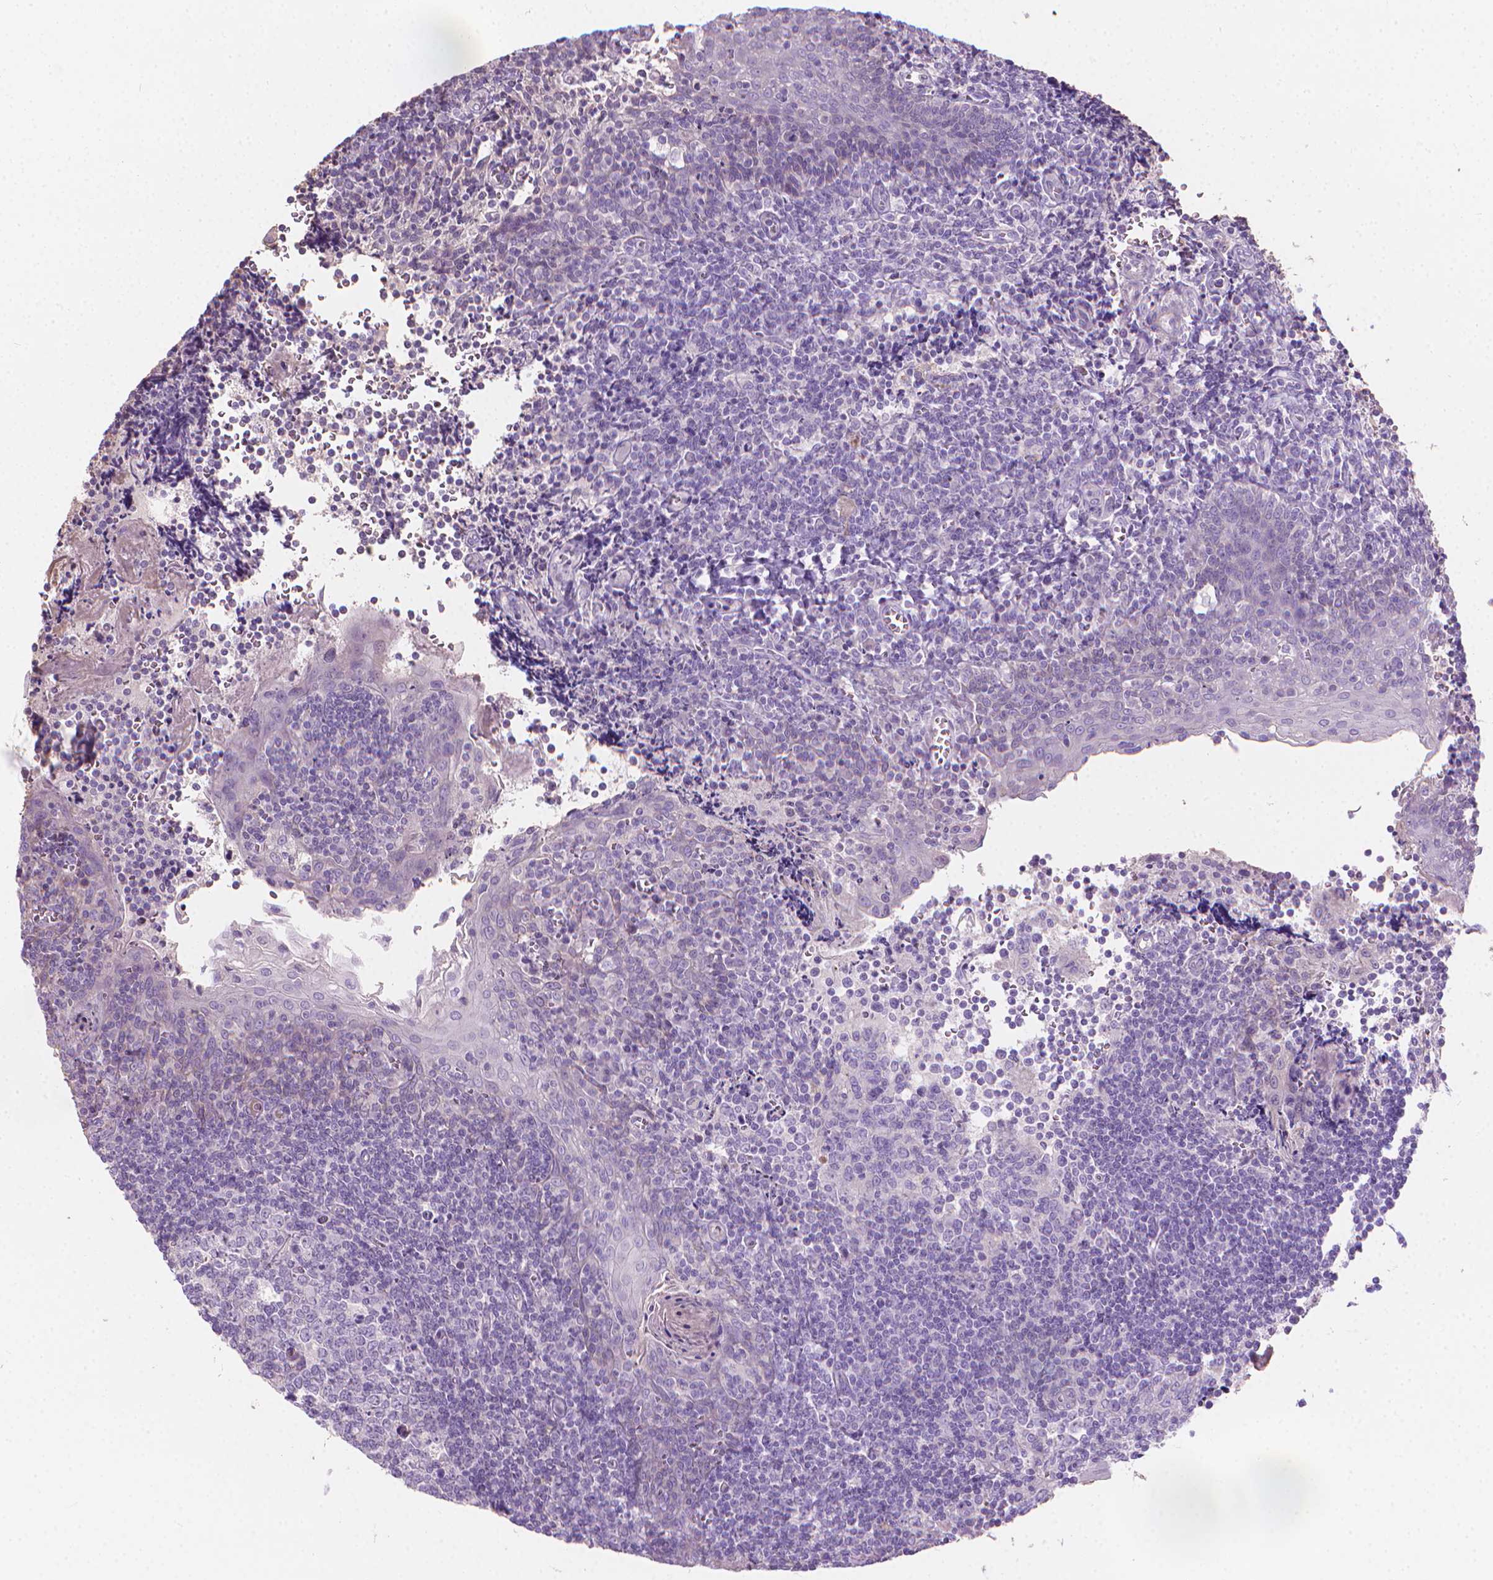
{"staining": {"intensity": "negative", "quantity": "none", "location": "none"}, "tissue": "tonsil", "cell_type": "Germinal center cells", "image_type": "normal", "snomed": [{"axis": "morphology", "description": "Normal tissue, NOS"}, {"axis": "morphology", "description": "Inflammation, NOS"}, {"axis": "topography", "description": "Tonsil"}], "caption": "An immunohistochemistry photomicrograph of unremarkable tonsil is shown. There is no staining in germinal center cells of tonsil.", "gene": "CABCOCO1", "patient": {"sex": "female", "age": 31}}